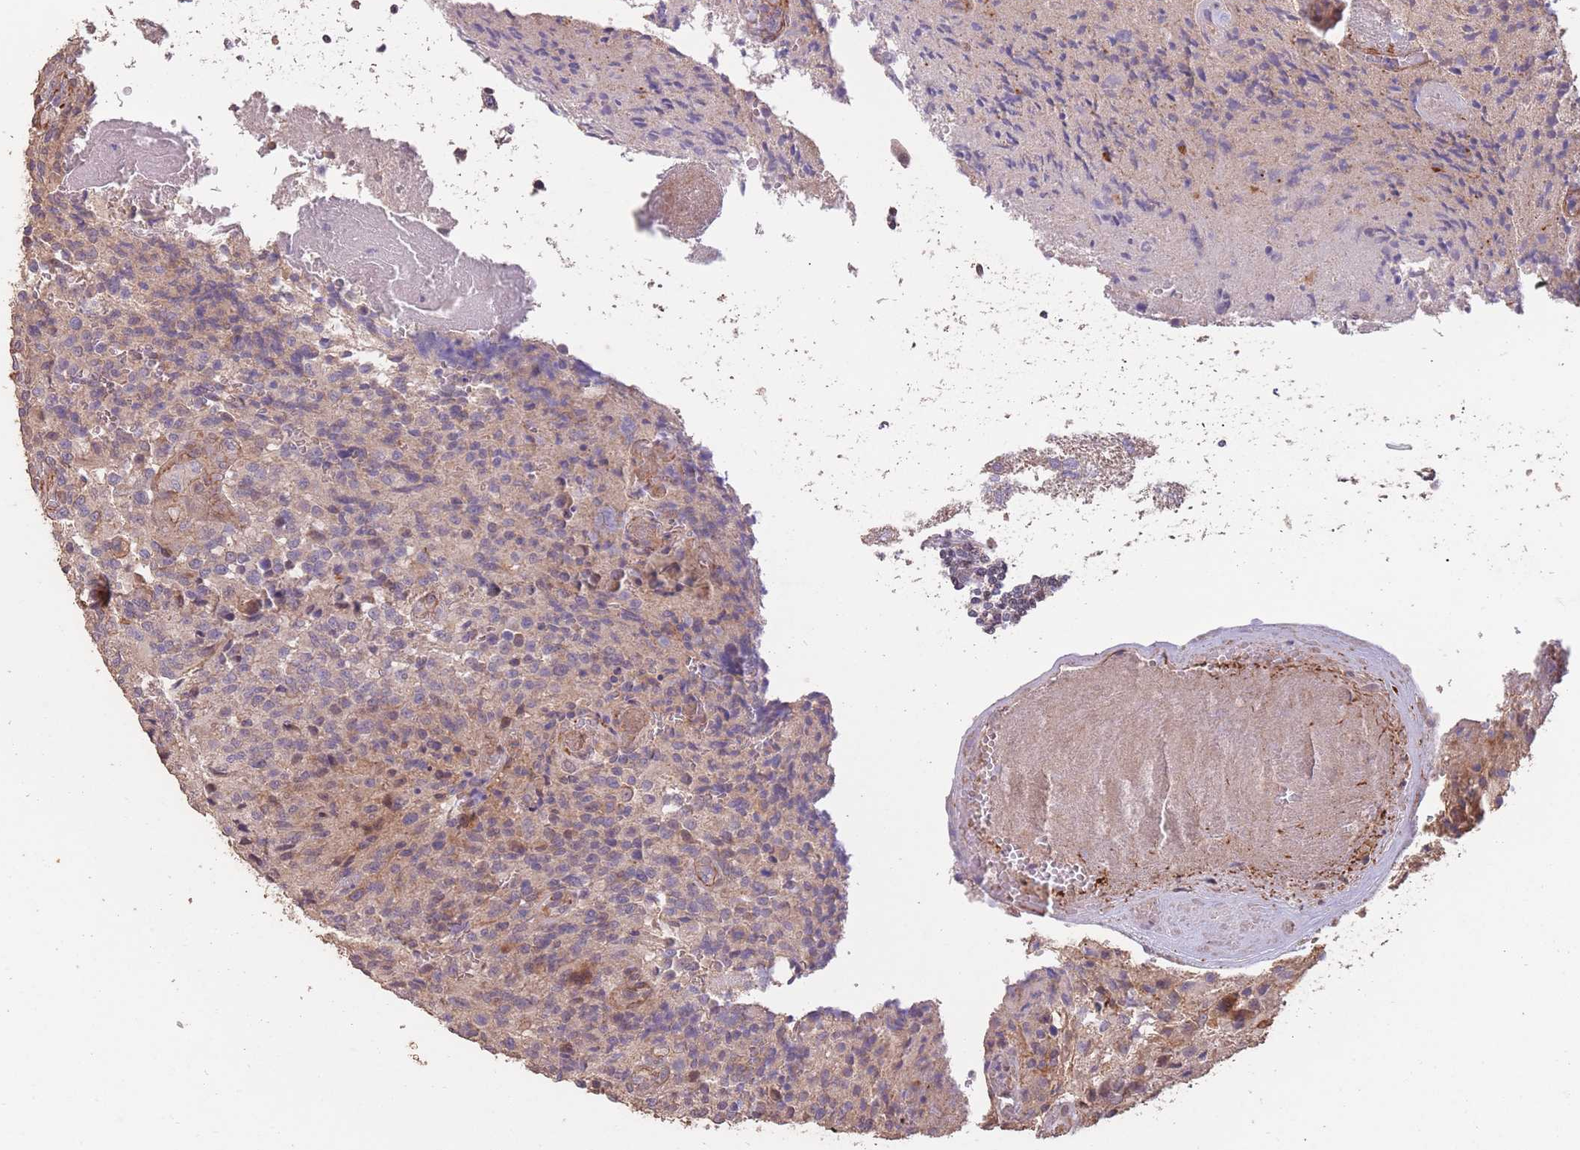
{"staining": {"intensity": "moderate", "quantity": "<25%", "location": "cytoplasmic/membranous"}, "tissue": "glioma", "cell_type": "Tumor cells", "image_type": "cancer", "snomed": [{"axis": "morphology", "description": "Normal tissue, NOS"}, {"axis": "morphology", "description": "Glioma, malignant, High grade"}, {"axis": "topography", "description": "Cerebral cortex"}], "caption": "IHC (DAB) staining of malignant high-grade glioma displays moderate cytoplasmic/membranous protein expression in approximately <25% of tumor cells.", "gene": "NLRC4", "patient": {"sex": "male", "age": 56}}